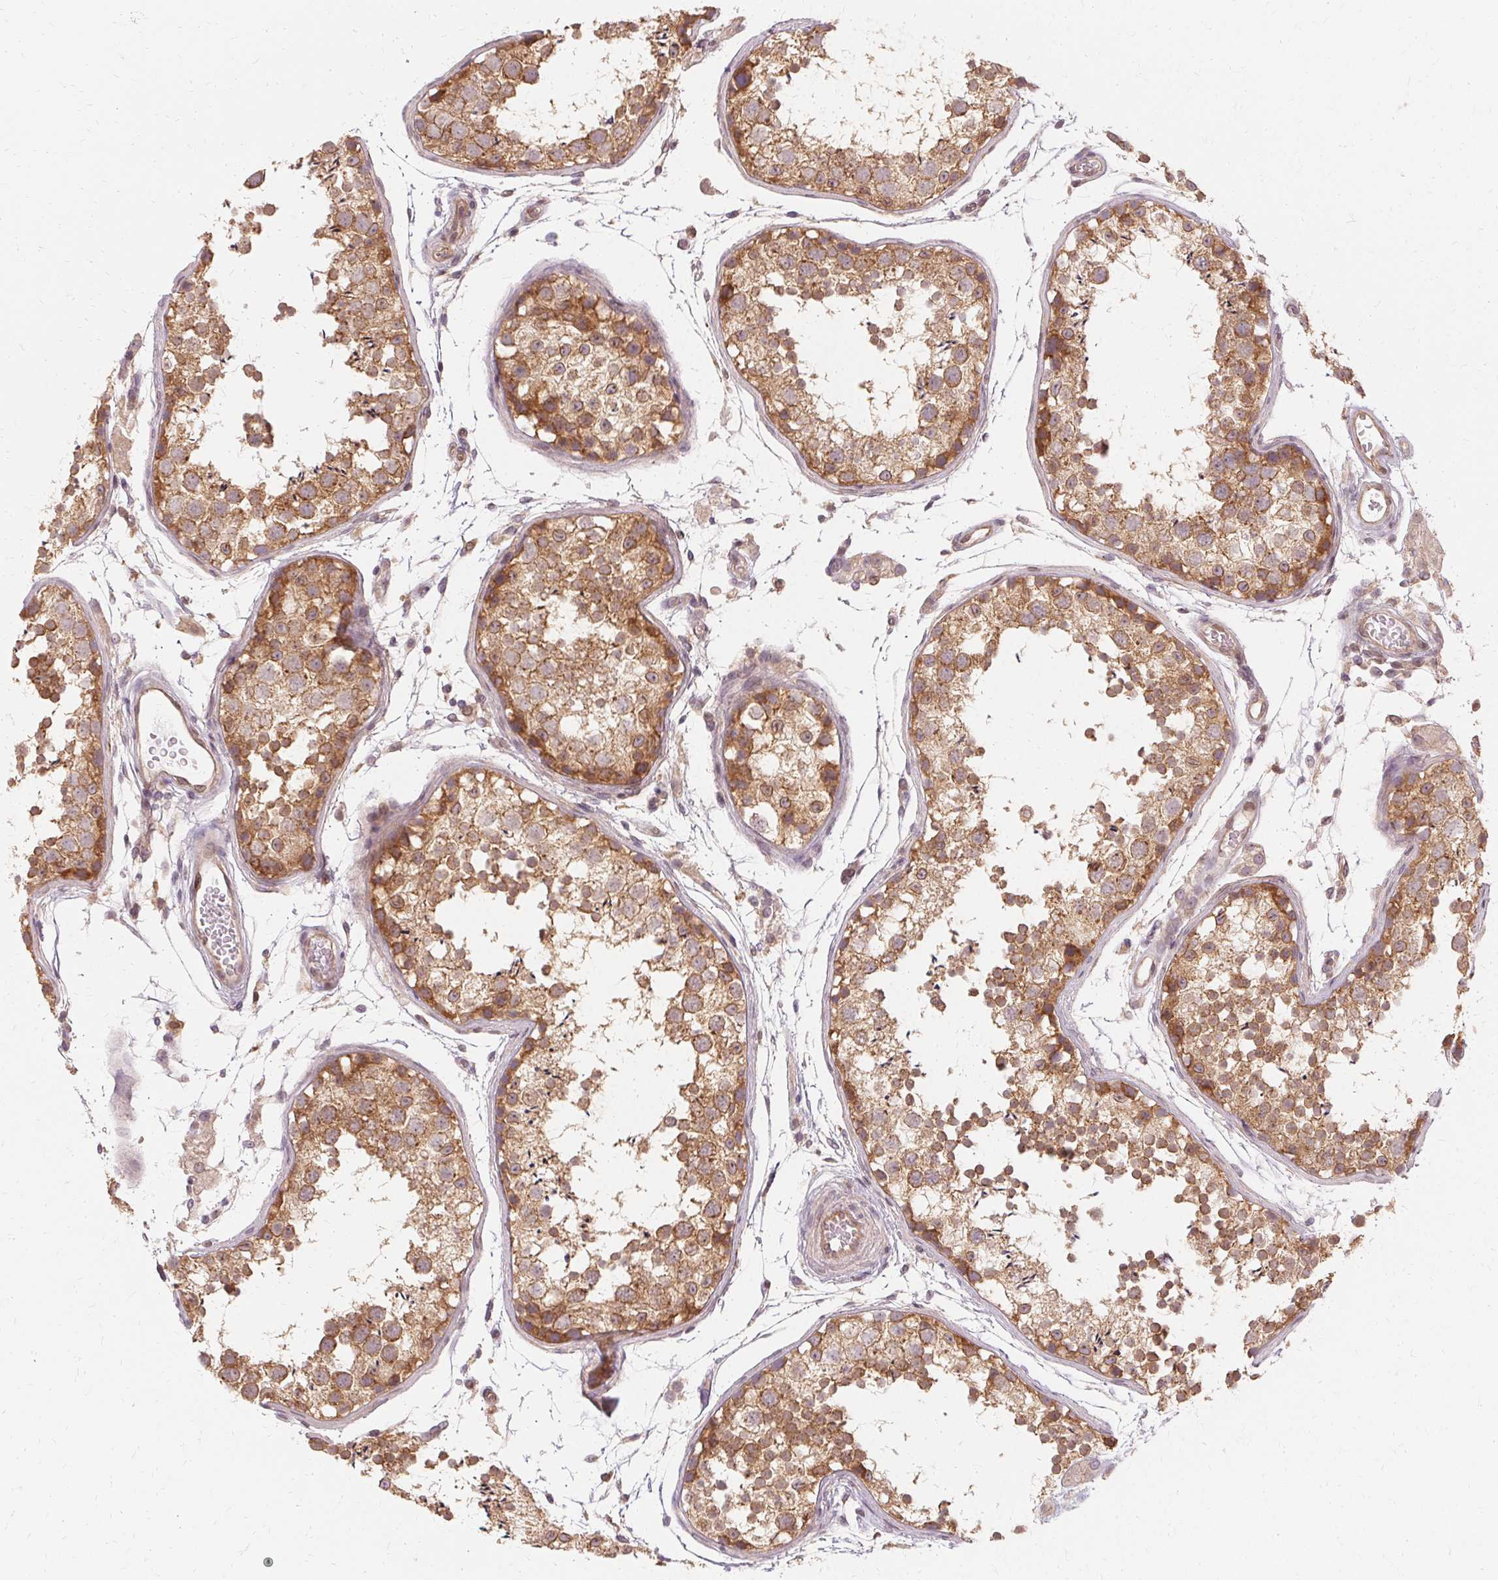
{"staining": {"intensity": "moderate", "quantity": ">75%", "location": "cytoplasmic/membranous"}, "tissue": "testis", "cell_type": "Cells in seminiferous ducts", "image_type": "normal", "snomed": [{"axis": "morphology", "description": "Normal tissue, NOS"}, {"axis": "topography", "description": "Testis"}], "caption": "Protein analysis of unremarkable testis displays moderate cytoplasmic/membranous positivity in approximately >75% of cells in seminiferous ducts. Nuclei are stained in blue.", "gene": "USP8", "patient": {"sex": "male", "age": 29}}